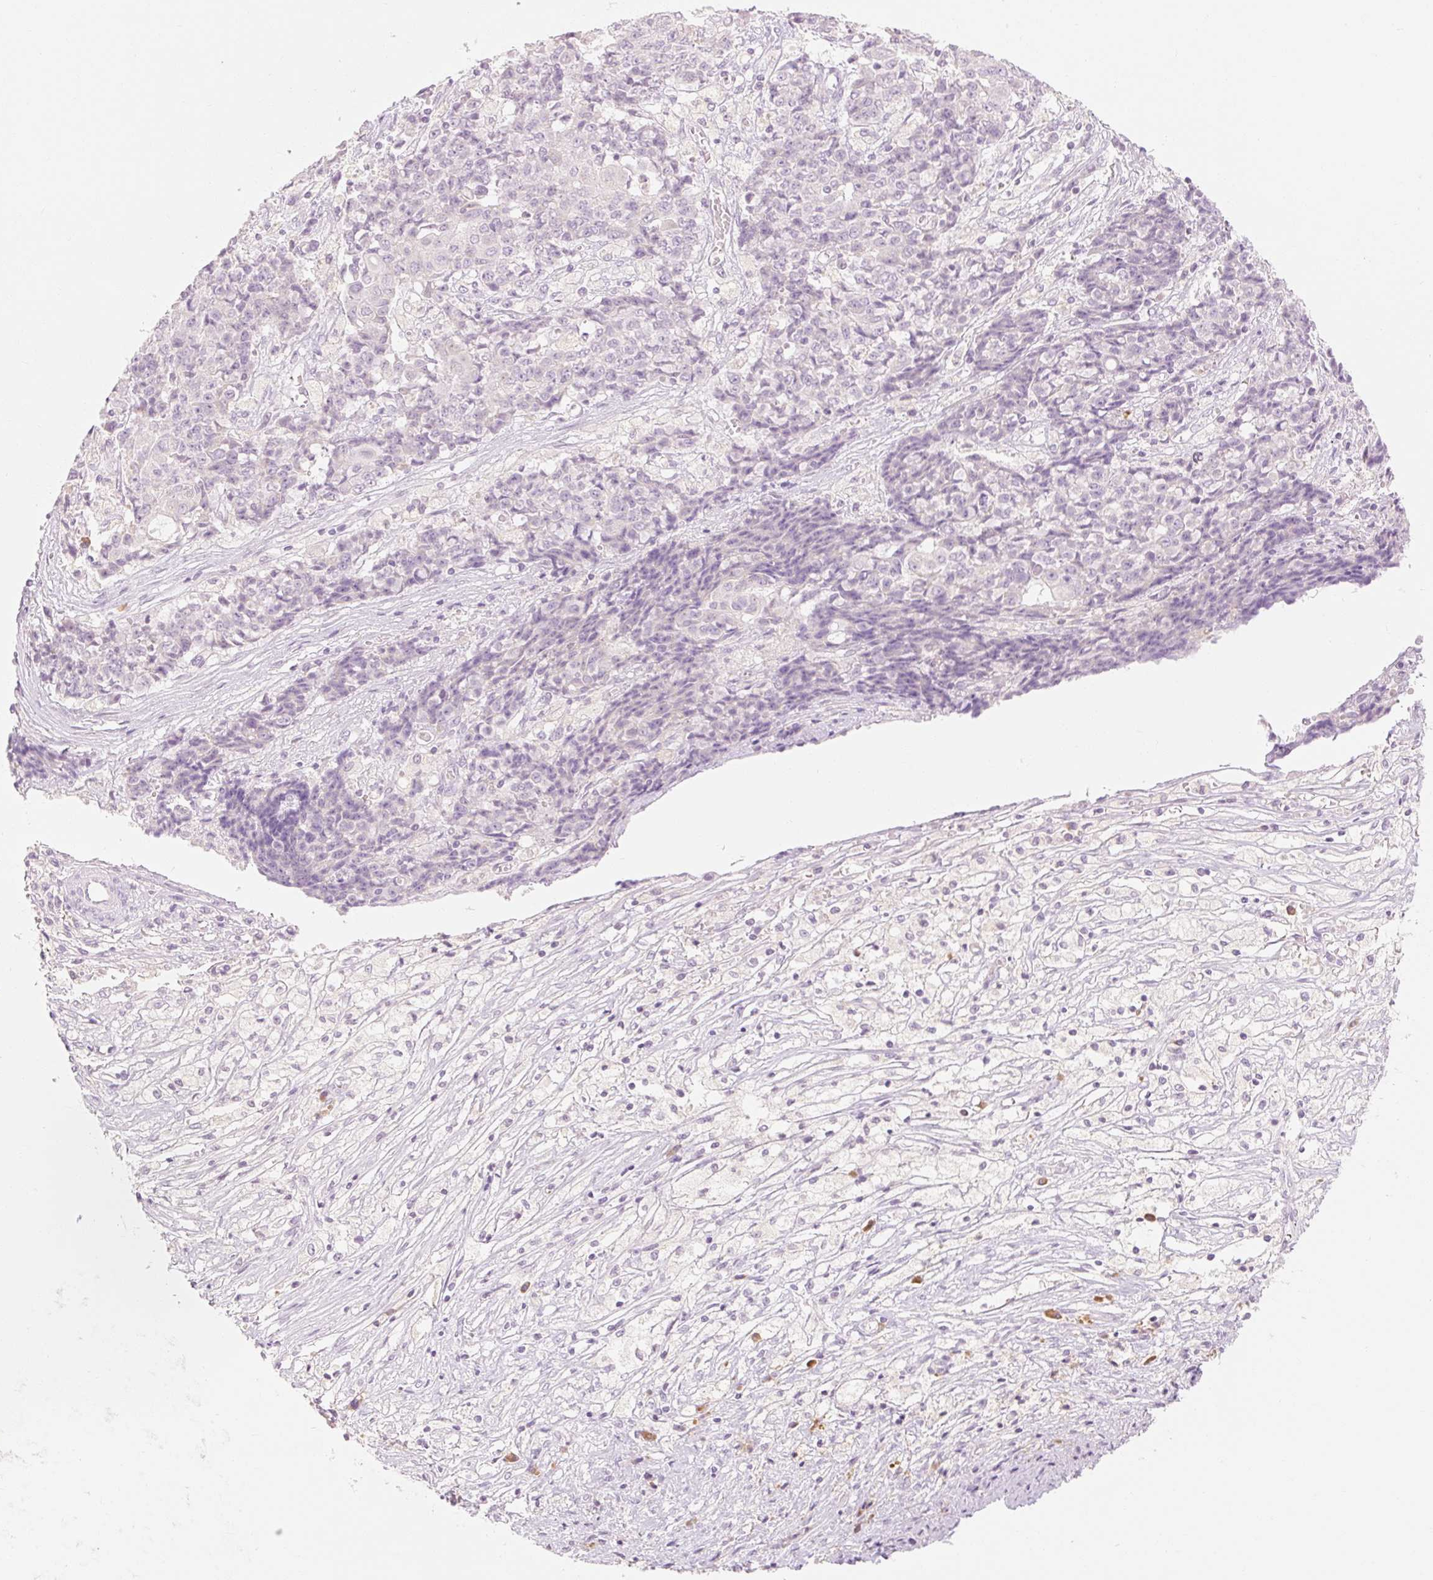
{"staining": {"intensity": "negative", "quantity": "none", "location": "none"}, "tissue": "ovarian cancer", "cell_type": "Tumor cells", "image_type": "cancer", "snomed": [{"axis": "morphology", "description": "Carcinoma, endometroid"}, {"axis": "topography", "description": "Ovary"}], "caption": "An IHC histopathology image of endometroid carcinoma (ovarian) is shown. There is no staining in tumor cells of endometroid carcinoma (ovarian).", "gene": "MYO1D", "patient": {"sex": "female", "age": 42}}